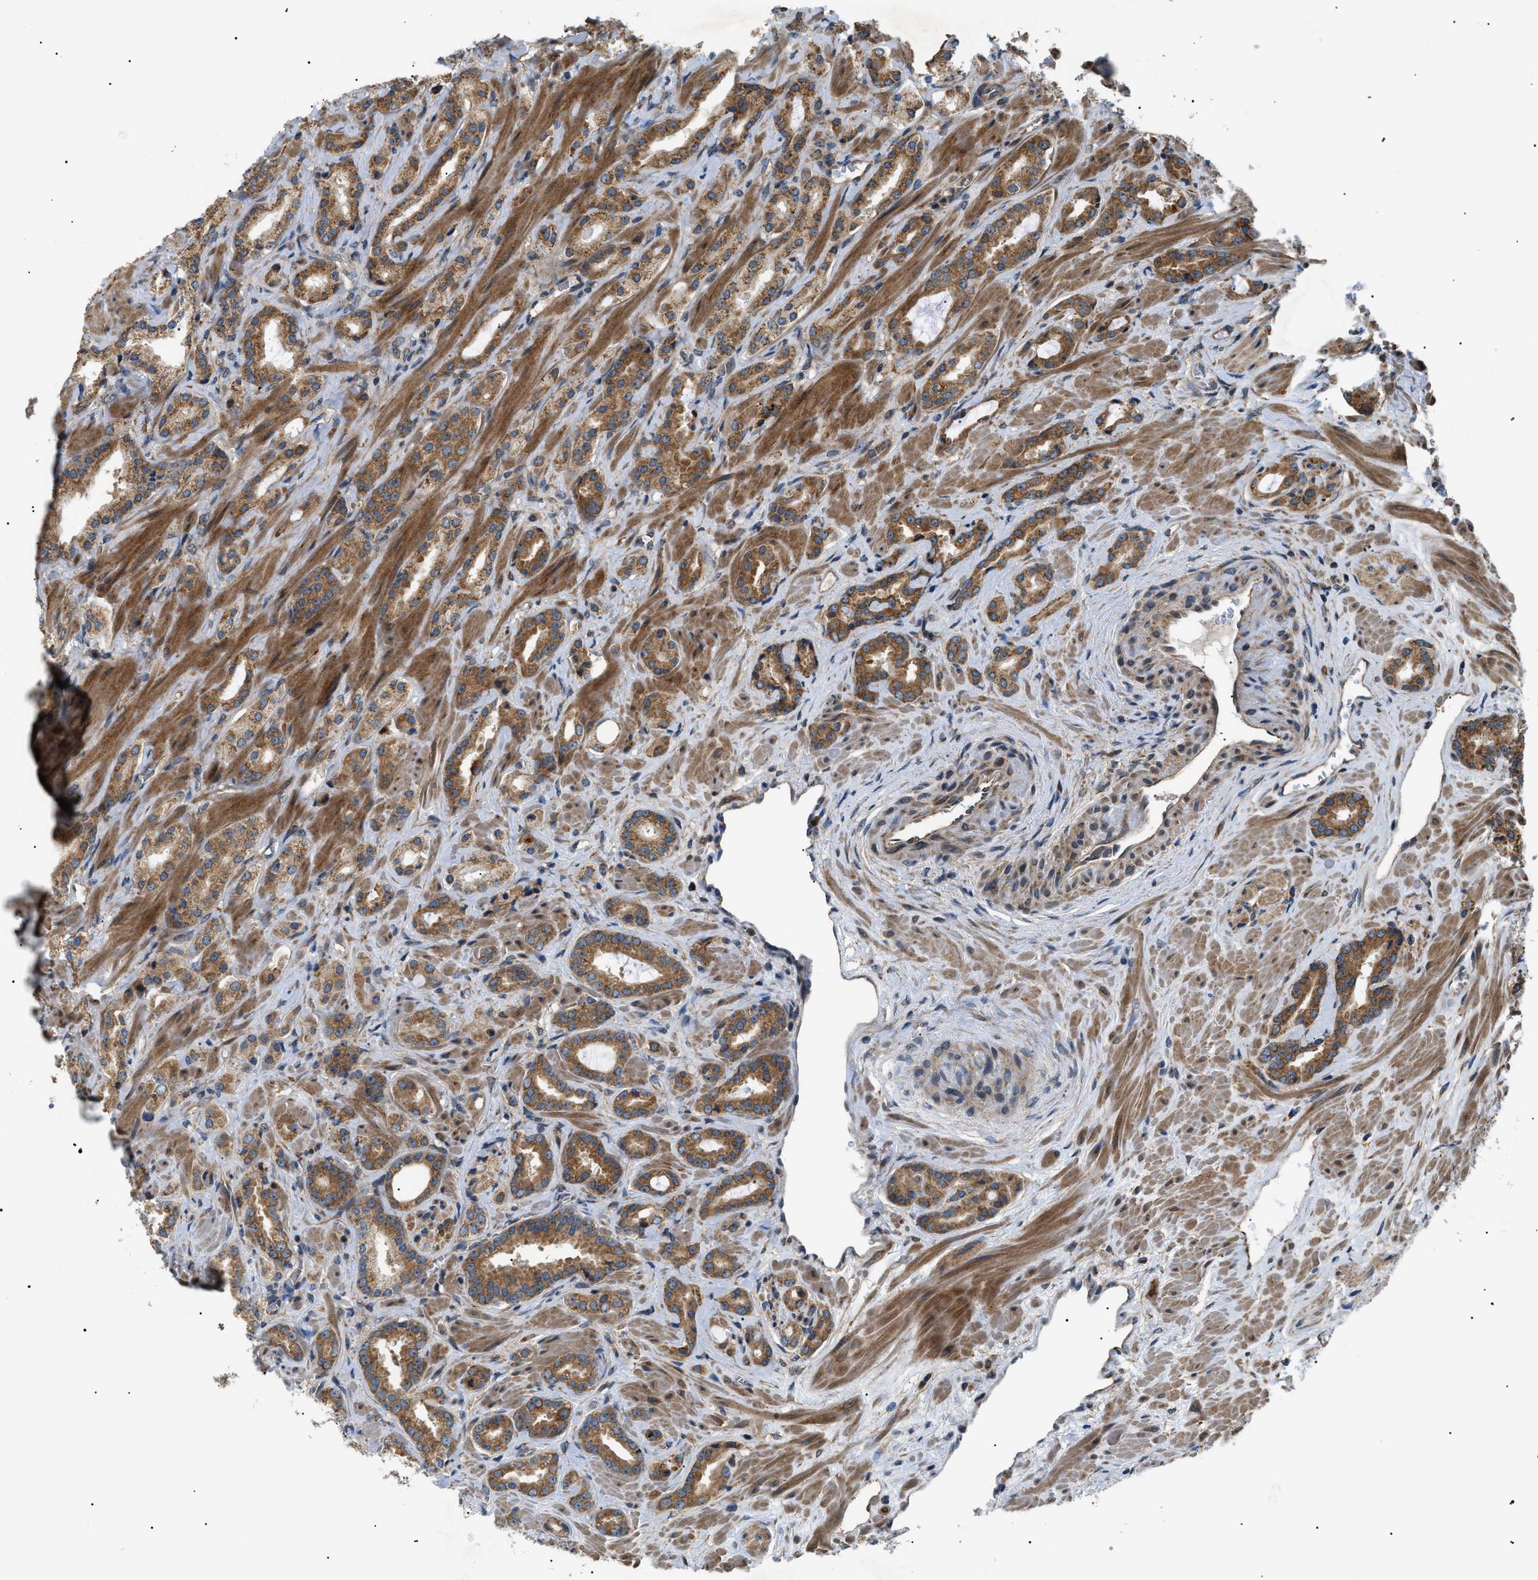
{"staining": {"intensity": "moderate", "quantity": ">75%", "location": "cytoplasmic/membranous"}, "tissue": "prostate cancer", "cell_type": "Tumor cells", "image_type": "cancer", "snomed": [{"axis": "morphology", "description": "Adenocarcinoma, High grade"}, {"axis": "topography", "description": "Prostate"}], "caption": "A medium amount of moderate cytoplasmic/membranous positivity is appreciated in approximately >75% of tumor cells in prostate cancer (adenocarcinoma (high-grade)) tissue.", "gene": "SRPK1", "patient": {"sex": "male", "age": 64}}